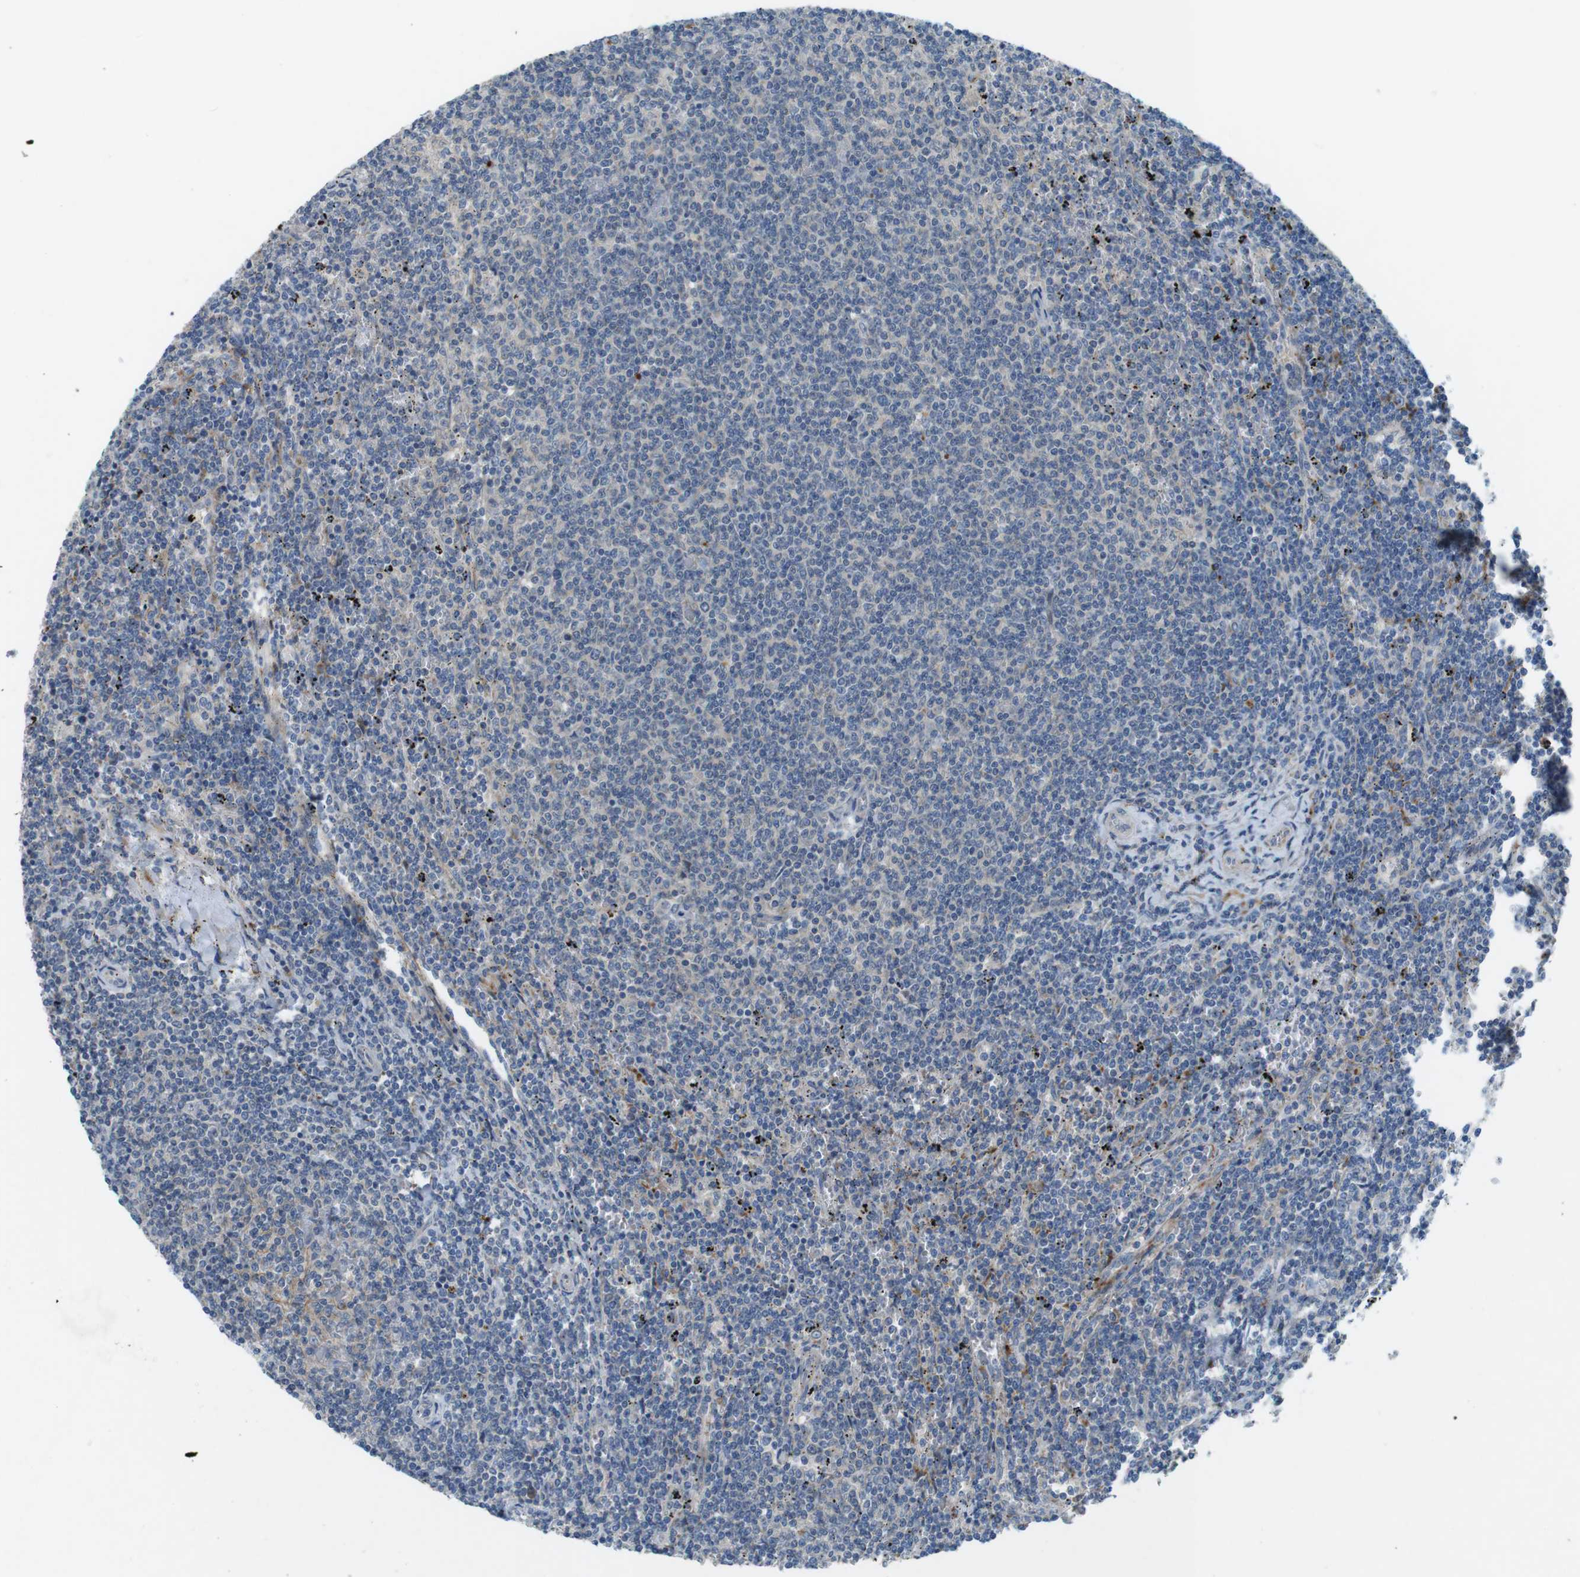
{"staining": {"intensity": "weak", "quantity": "<25%", "location": "cytoplasmic/membranous"}, "tissue": "lymphoma", "cell_type": "Tumor cells", "image_type": "cancer", "snomed": [{"axis": "morphology", "description": "Malignant lymphoma, non-Hodgkin's type, Low grade"}, {"axis": "topography", "description": "Spleen"}], "caption": "DAB immunohistochemical staining of human malignant lymphoma, non-Hodgkin's type (low-grade) displays no significant expression in tumor cells.", "gene": "TYW1", "patient": {"sex": "female", "age": 50}}